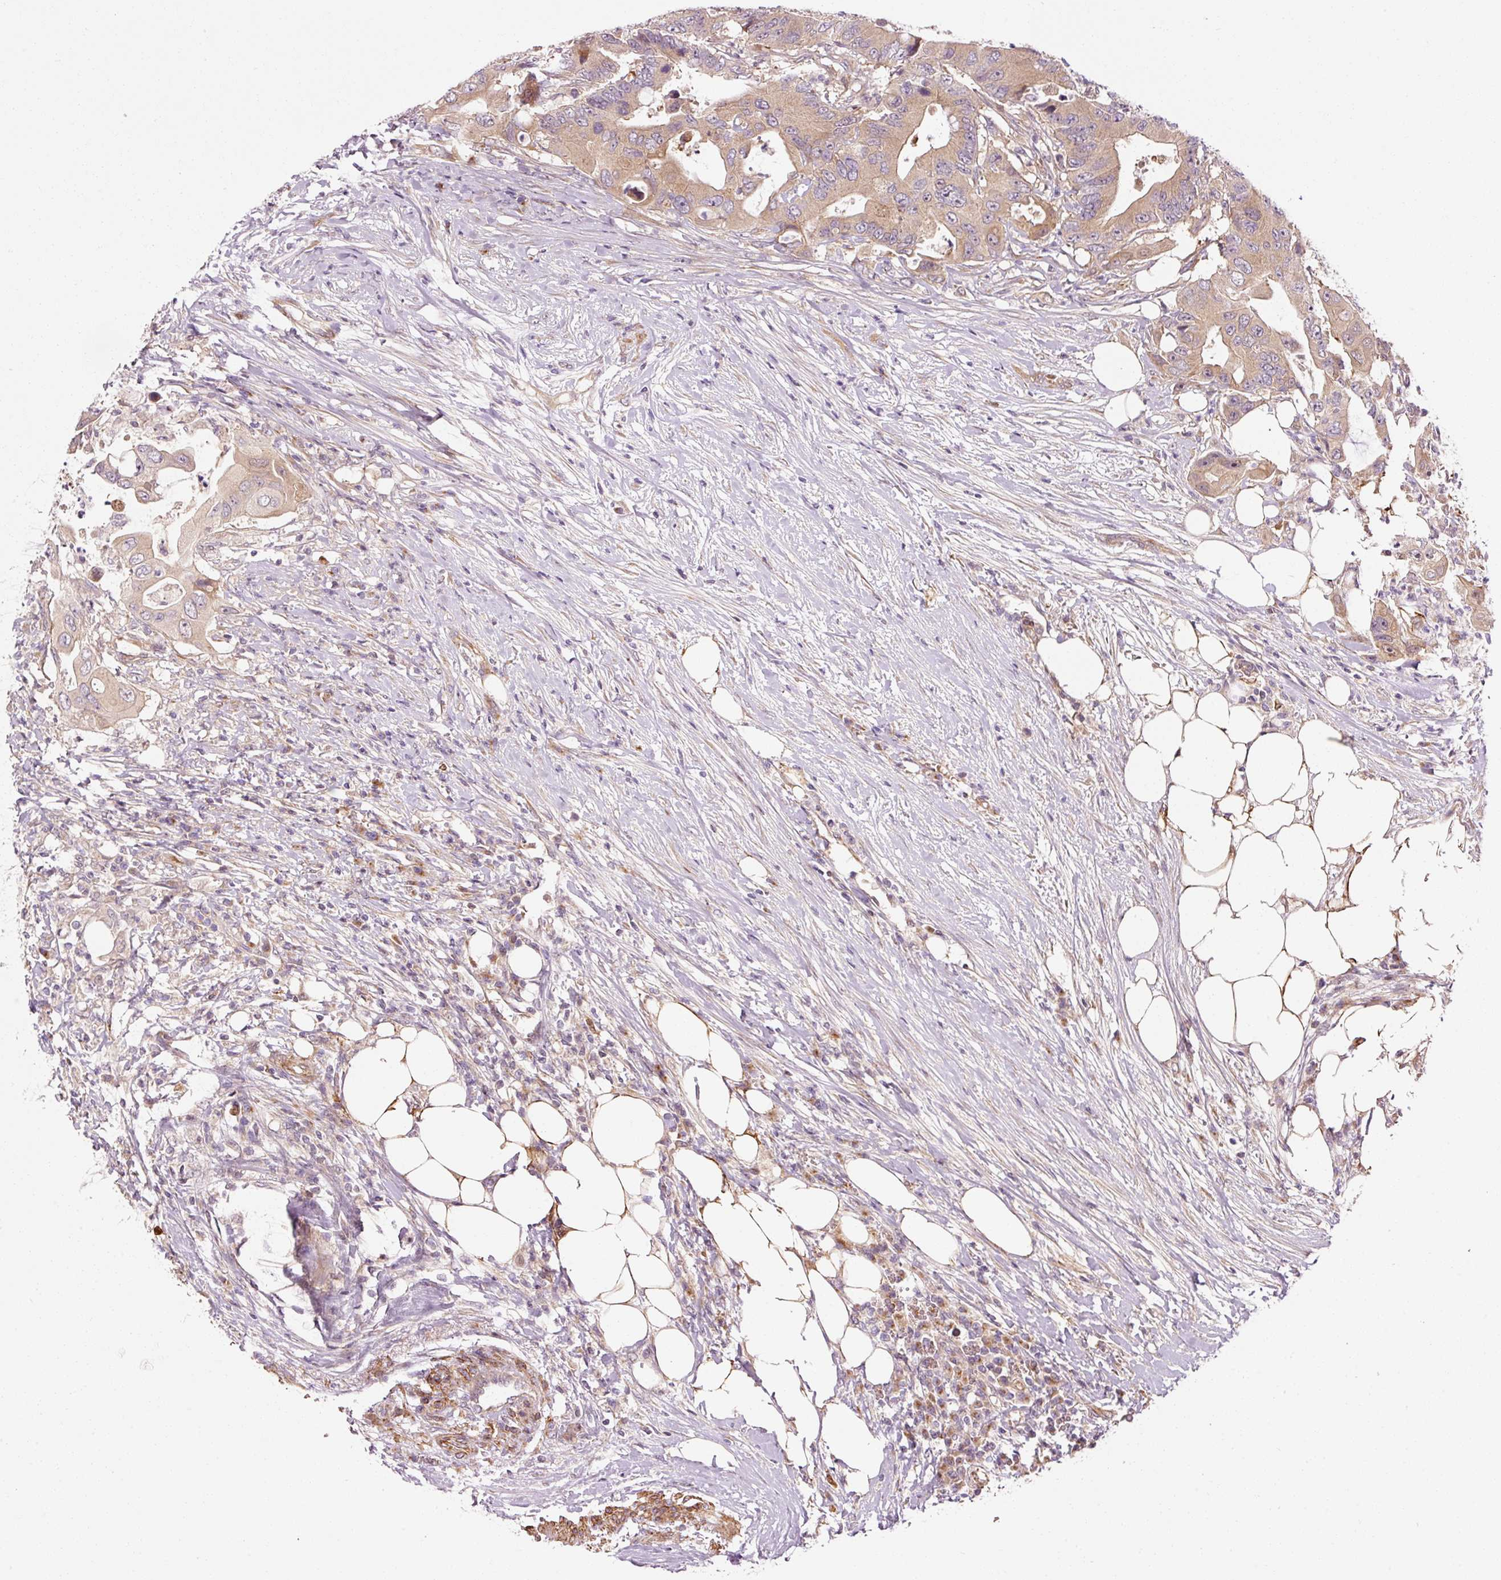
{"staining": {"intensity": "moderate", "quantity": ">75%", "location": "cytoplasmic/membranous"}, "tissue": "colorectal cancer", "cell_type": "Tumor cells", "image_type": "cancer", "snomed": [{"axis": "morphology", "description": "Adenocarcinoma, NOS"}, {"axis": "topography", "description": "Colon"}], "caption": "This image displays IHC staining of human colorectal cancer, with medium moderate cytoplasmic/membranous positivity in approximately >75% of tumor cells.", "gene": "PPP1R14B", "patient": {"sex": "male", "age": 71}}